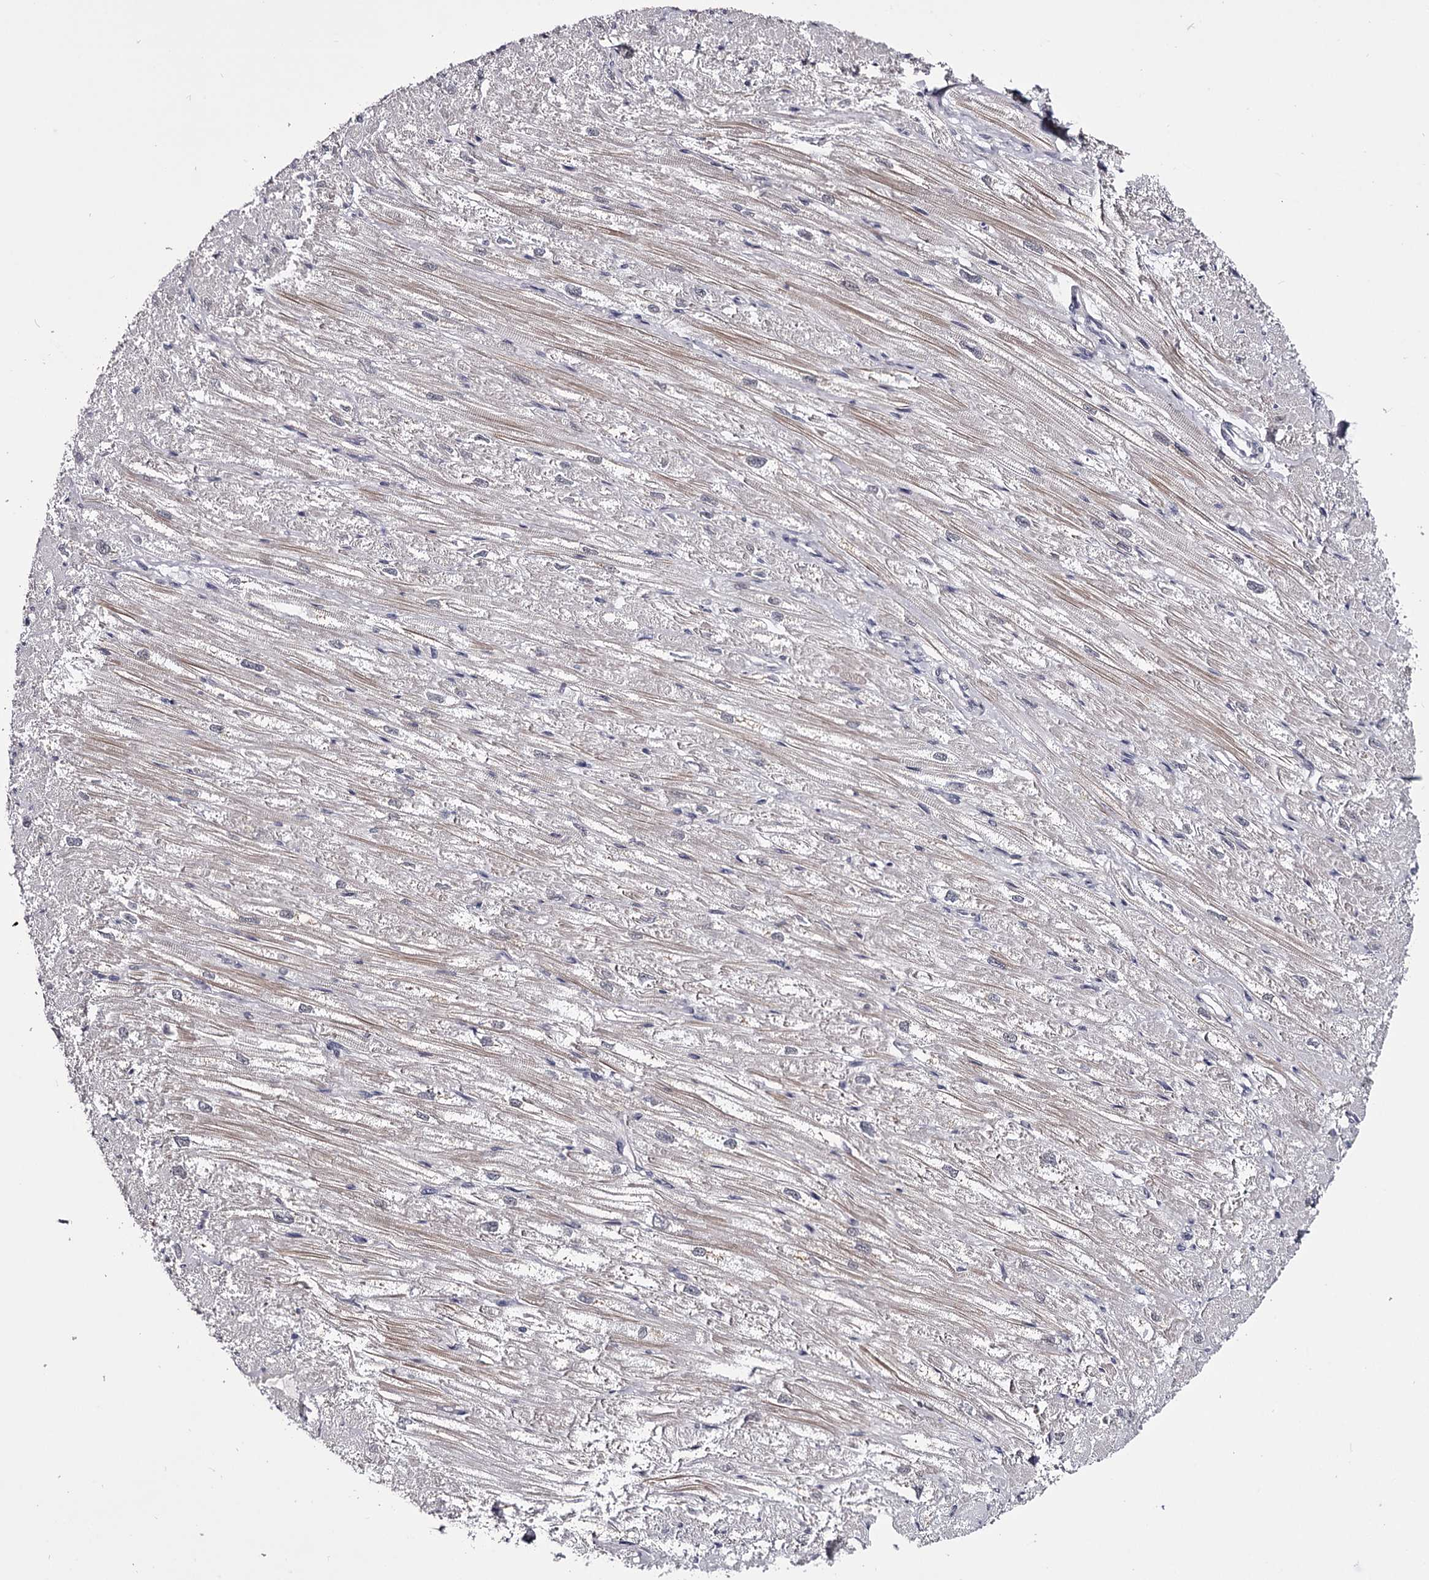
{"staining": {"intensity": "weak", "quantity": "25%-75%", "location": "cytoplasmic/membranous"}, "tissue": "heart muscle", "cell_type": "Cardiomyocytes", "image_type": "normal", "snomed": [{"axis": "morphology", "description": "Normal tissue, NOS"}, {"axis": "topography", "description": "Heart"}], "caption": "This is a histology image of IHC staining of benign heart muscle, which shows weak positivity in the cytoplasmic/membranous of cardiomyocytes.", "gene": "OVOL2", "patient": {"sex": "male", "age": 50}}